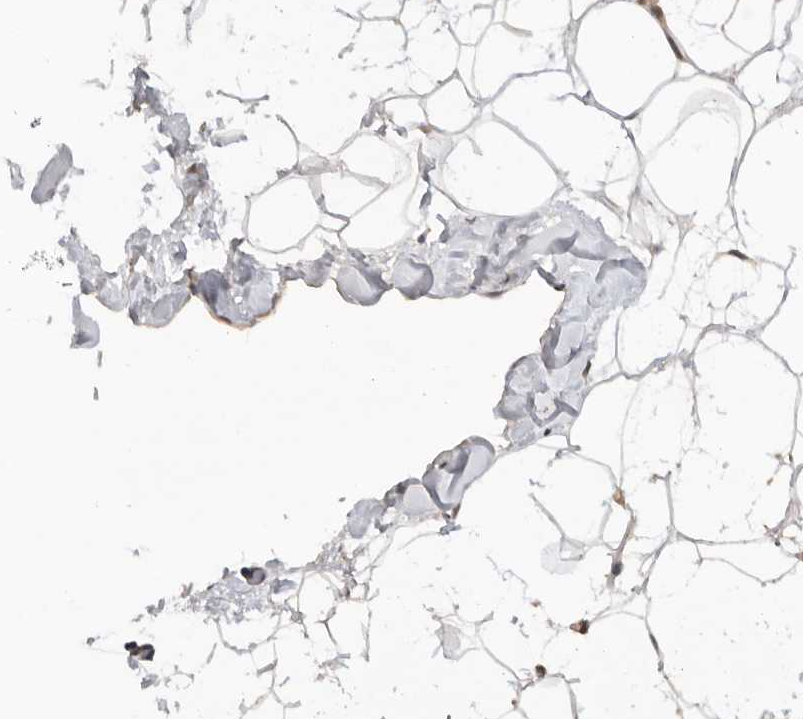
{"staining": {"intensity": "weak", "quantity": "<25%", "location": "cytoplasmic/membranous"}, "tissue": "adipose tissue", "cell_type": "Adipocytes", "image_type": "normal", "snomed": [{"axis": "morphology", "description": "Normal tissue, NOS"}, {"axis": "morphology", "description": "Fibrosis, NOS"}, {"axis": "topography", "description": "Breast"}, {"axis": "topography", "description": "Adipose tissue"}], "caption": "High power microscopy histopathology image of an immunohistochemistry (IHC) histopathology image of benign adipose tissue, revealing no significant staining in adipocytes.", "gene": "DCAF8", "patient": {"sex": "female", "age": 39}}